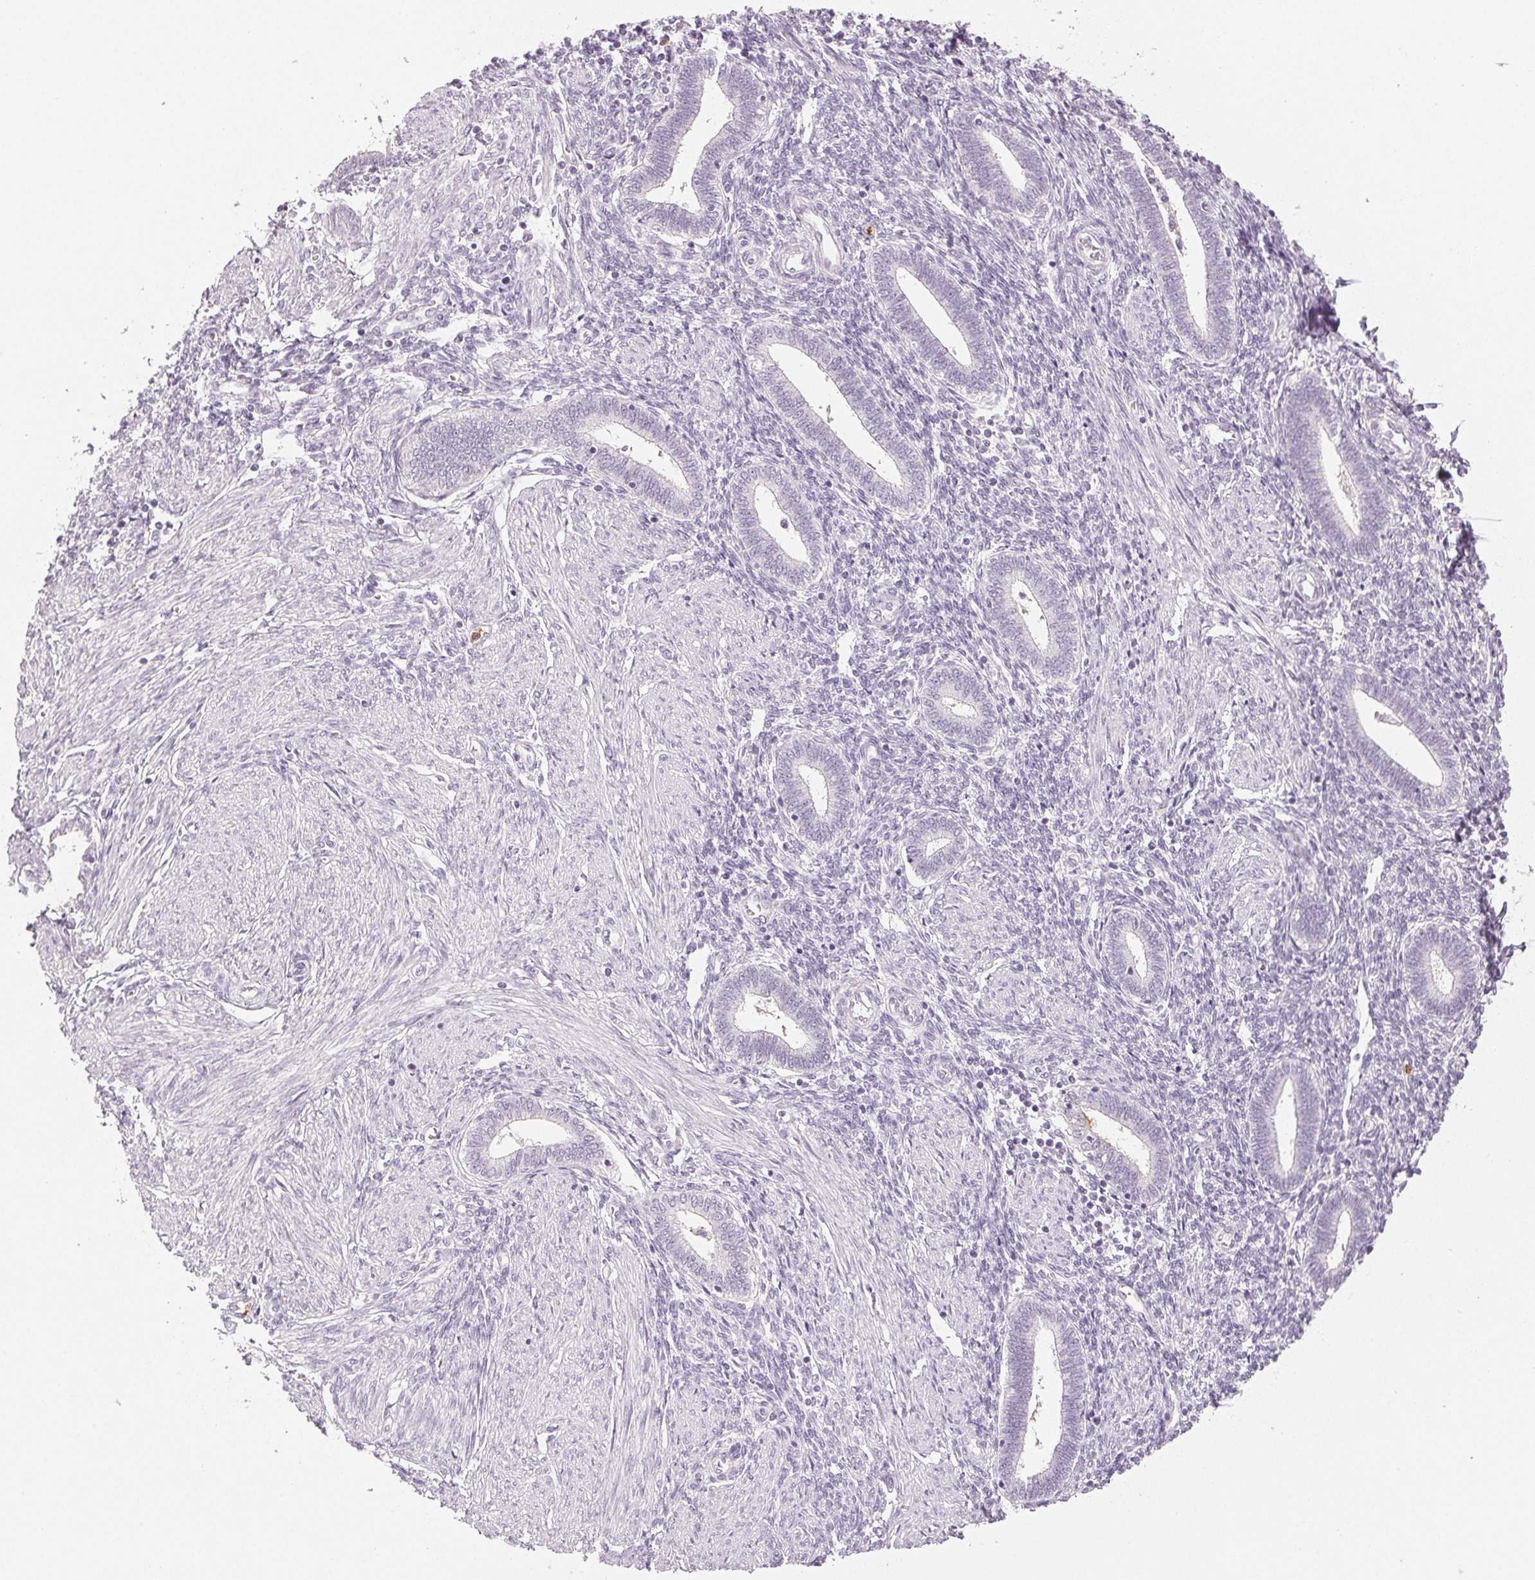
{"staining": {"intensity": "negative", "quantity": "none", "location": "none"}, "tissue": "endometrium", "cell_type": "Cells in endometrial stroma", "image_type": "normal", "snomed": [{"axis": "morphology", "description": "Normal tissue, NOS"}, {"axis": "topography", "description": "Endometrium"}], "caption": "Histopathology image shows no protein positivity in cells in endometrial stroma of benign endometrium. (DAB (3,3'-diaminobenzidine) immunohistochemistry with hematoxylin counter stain).", "gene": "LTF", "patient": {"sex": "female", "age": 42}}